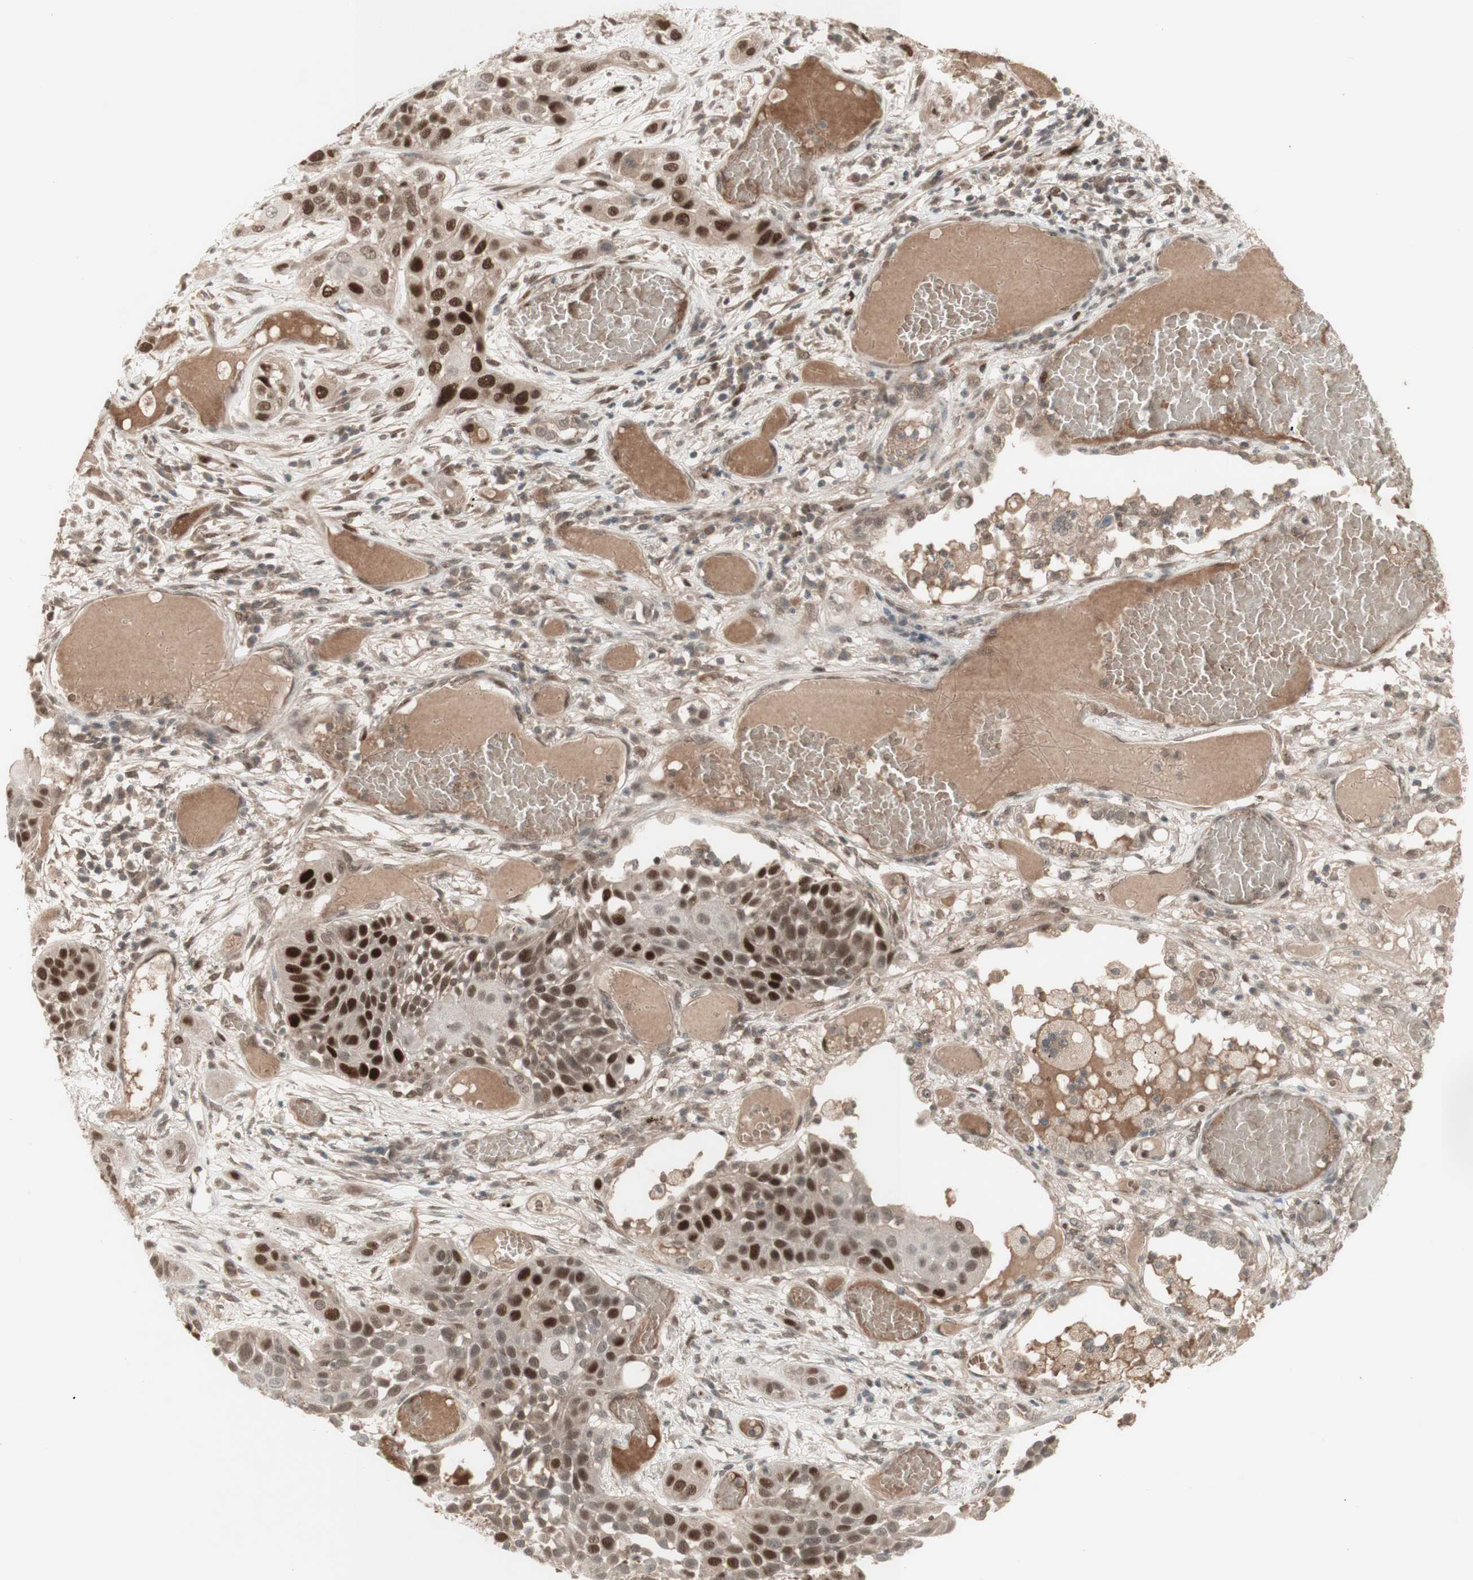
{"staining": {"intensity": "strong", "quantity": ">75%", "location": "nuclear"}, "tissue": "lung cancer", "cell_type": "Tumor cells", "image_type": "cancer", "snomed": [{"axis": "morphology", "description": "Squamous cell carcinoma, NOS"}, {"axis": "topography", "description": "Lung"}], "caption": "DAB immunohistochemical staining of lung cancer reveals strong nuclear protein expression in about >75% of tumor cells. (Brightfield microscopy of DAB IHC at high magnification).", "gene": "MSH6", "patient": {"sex": "male", "age": 71}}